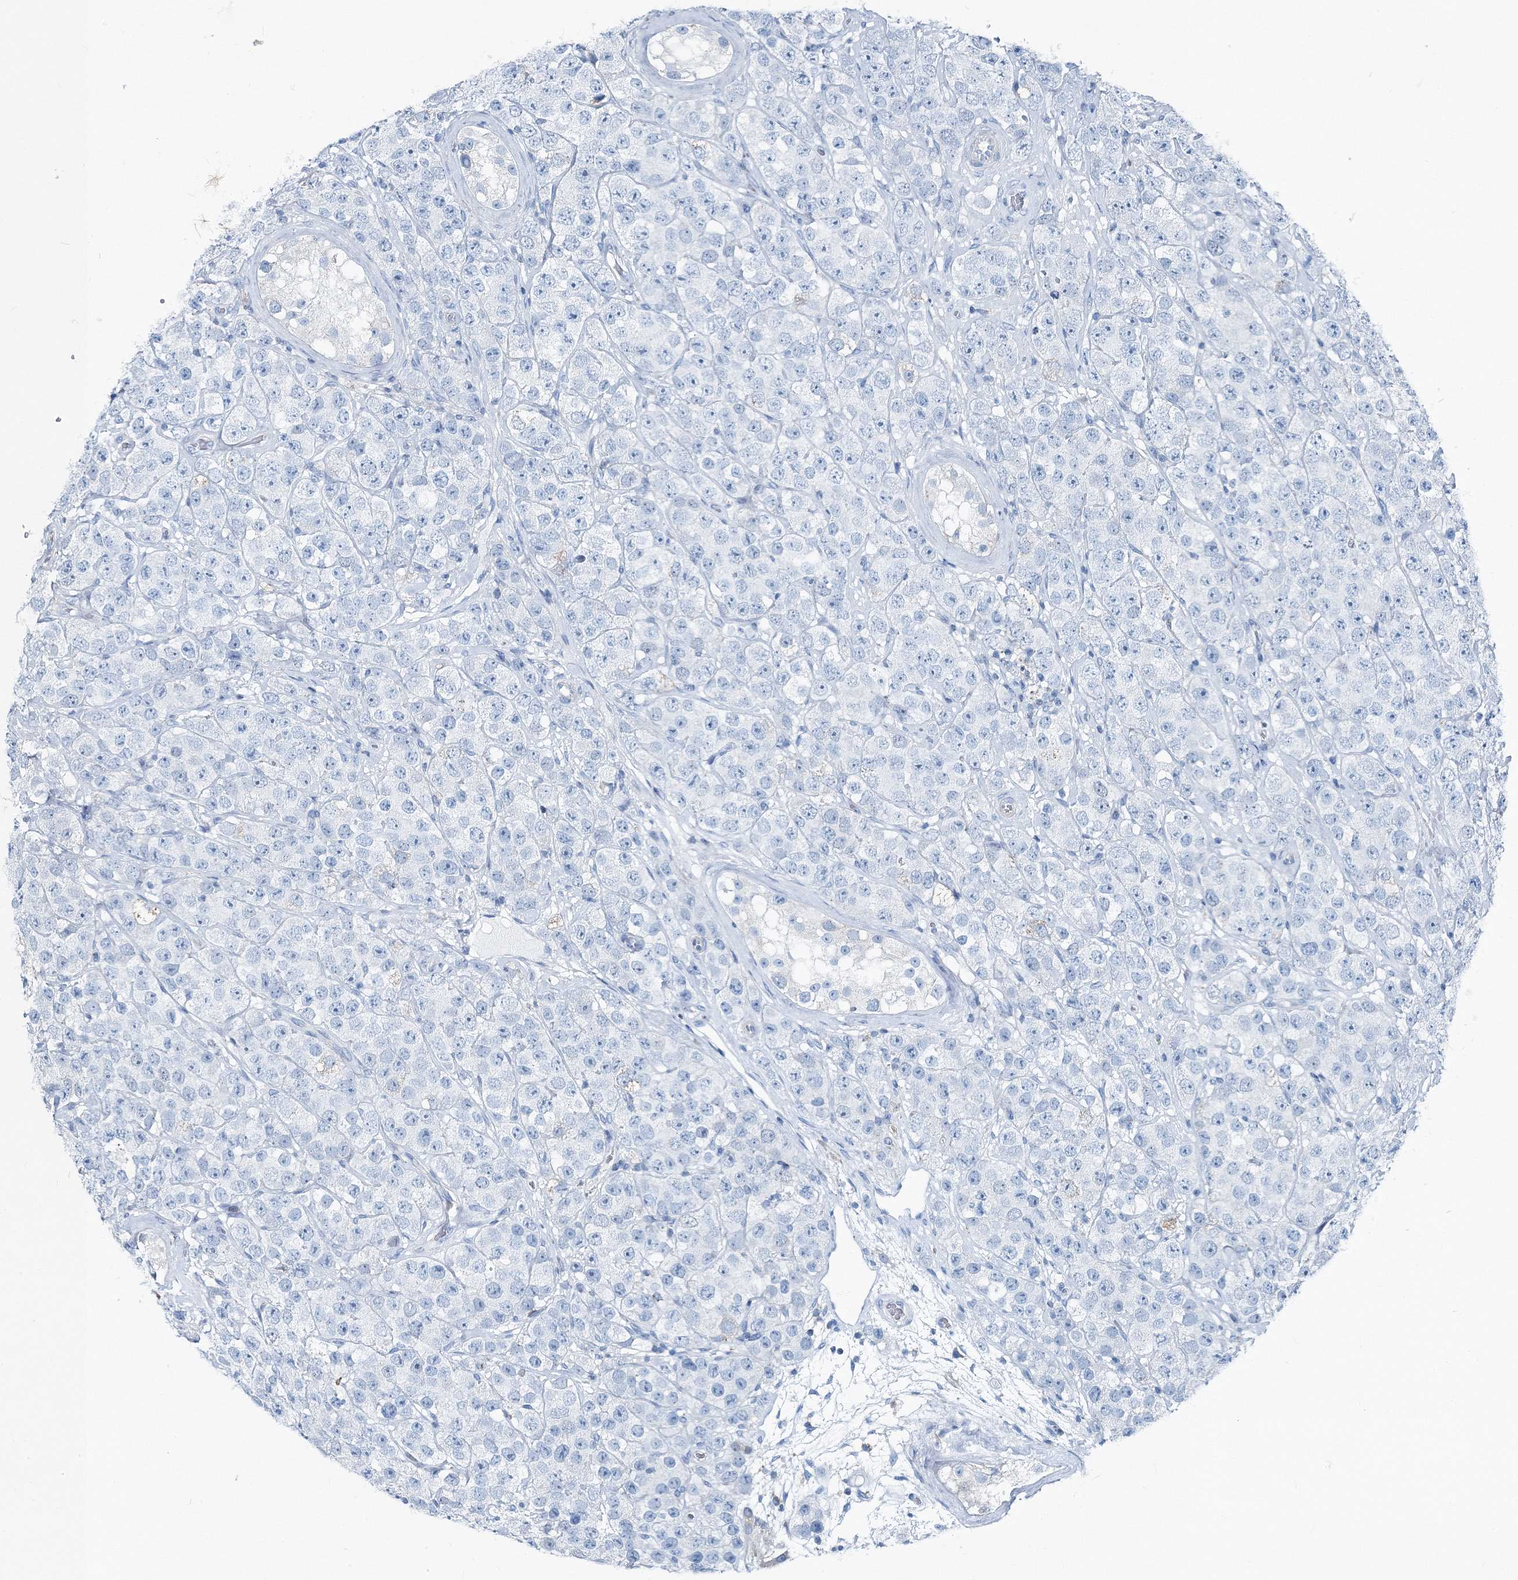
{"staining": {"intensity": "negative", "quantity": "none", "location": "none"}, "tissue": "testis cancer", "cell_type": "Tumor cells", "image_type": "cancer", "snomed": [{"axis": "morphology", "description": "Seminoma, NOS"}, {"axis": "topography", "description": "Testis"}], "caption": "Immunohistochemical staining of testis seminoma shows no significant expression in tumor cells. The staining was performed using DAB to visualize the protein expression in brown, while the nuclei were stained in blue with hematoxylin (Magnification: 20x).", "gene": "GABARAPL2", "patient": {"sex": "male", "age": 28}}